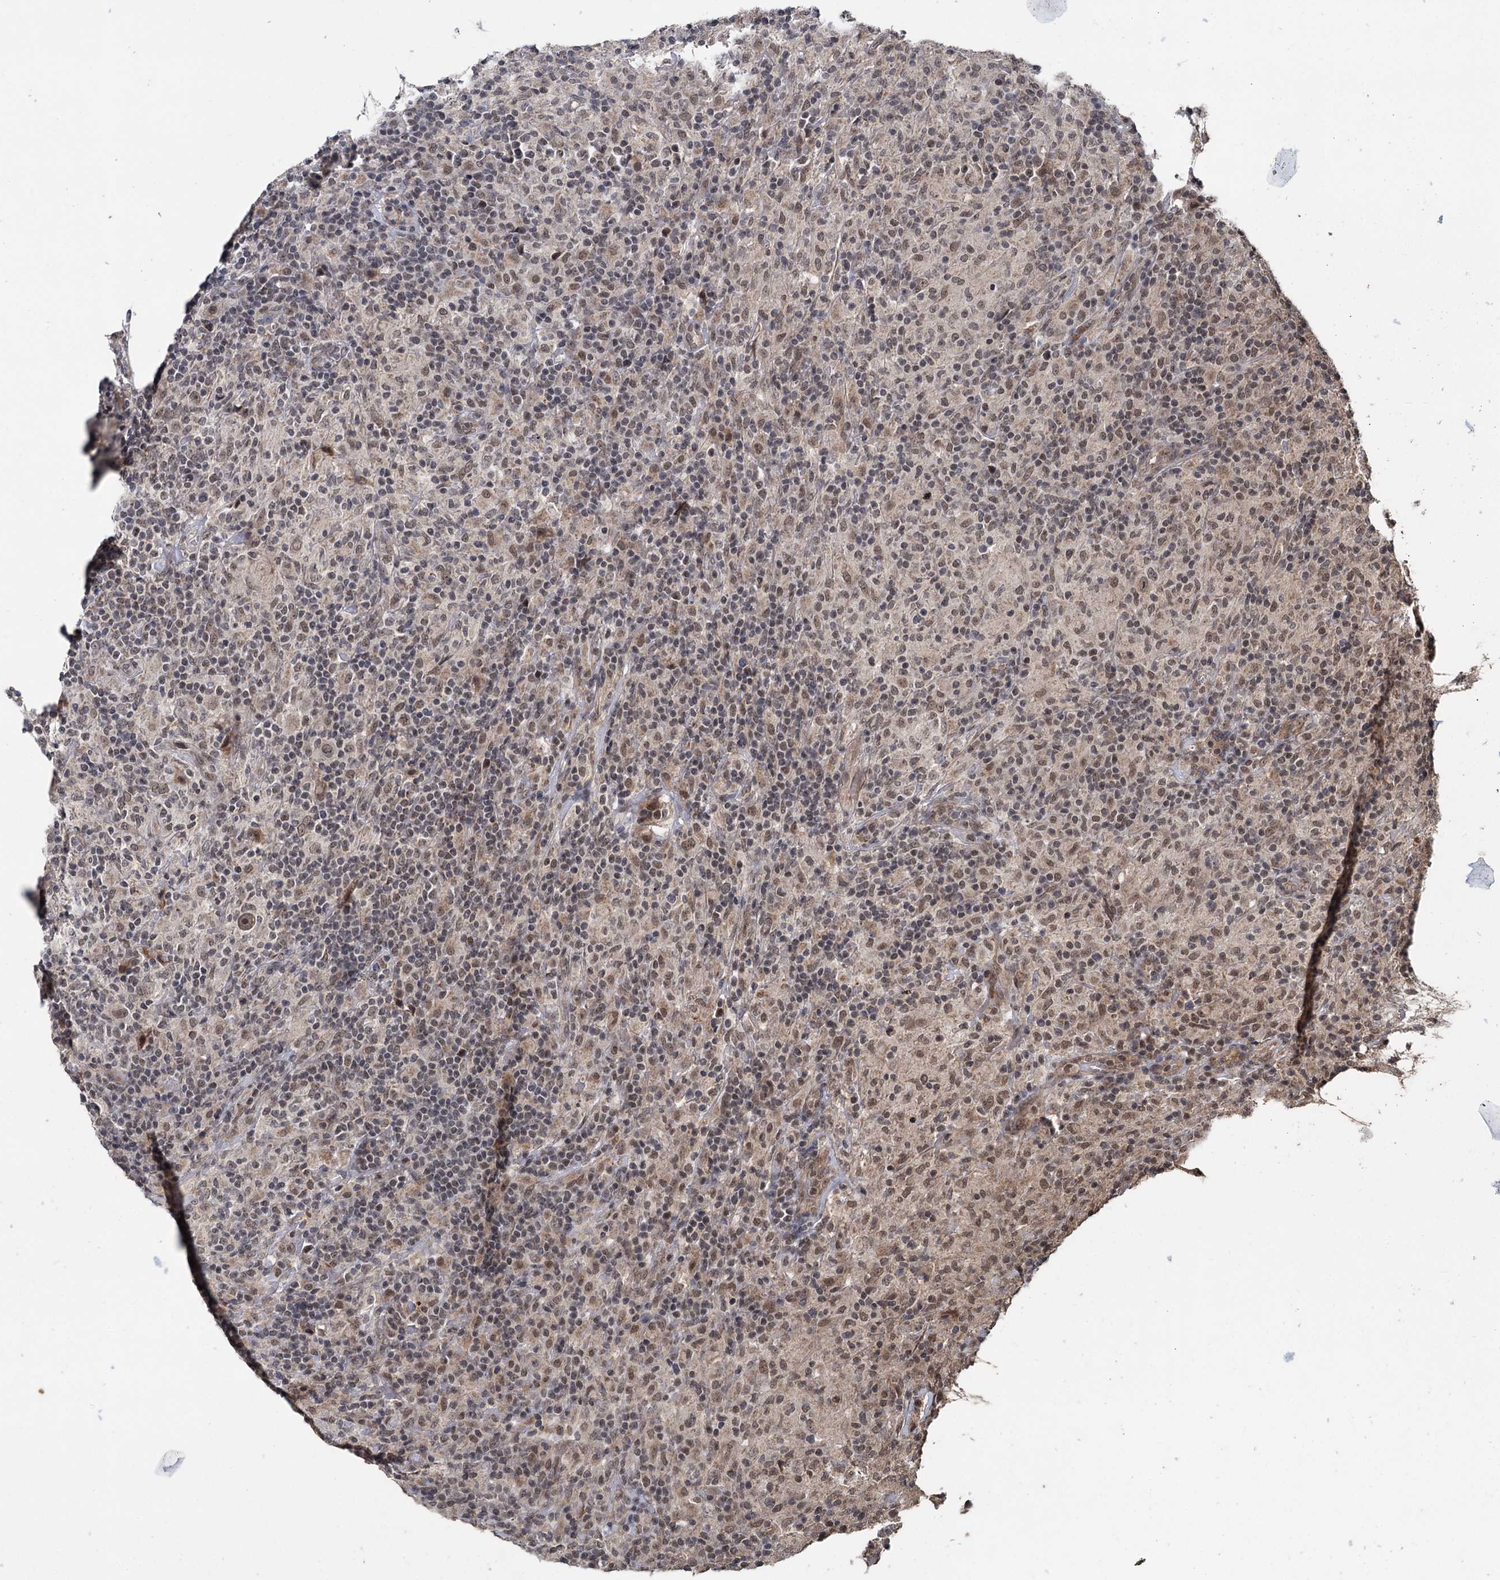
{"staining": {"intensity": "weak", "quantity": ">75%", "location": "nuclear"}, "tissue": "lymphoma", "cell_type": "Tumor cells", "image_type": "cancer", "snomed": [{"axis": "morphology", "description": "Hodgkin's disease, NOS"}, {"axis": "topography", "description": "Lymph node"}], "caption": "Immunohistochemistry histopathology image of human Hodgkin's disease stained for a protein (brown), which displays low levels of weak nuclear staining in approximately >75% of tumor cells.", "gene": "KANSL2", "patient": {"sex": "male", "age": 70}}